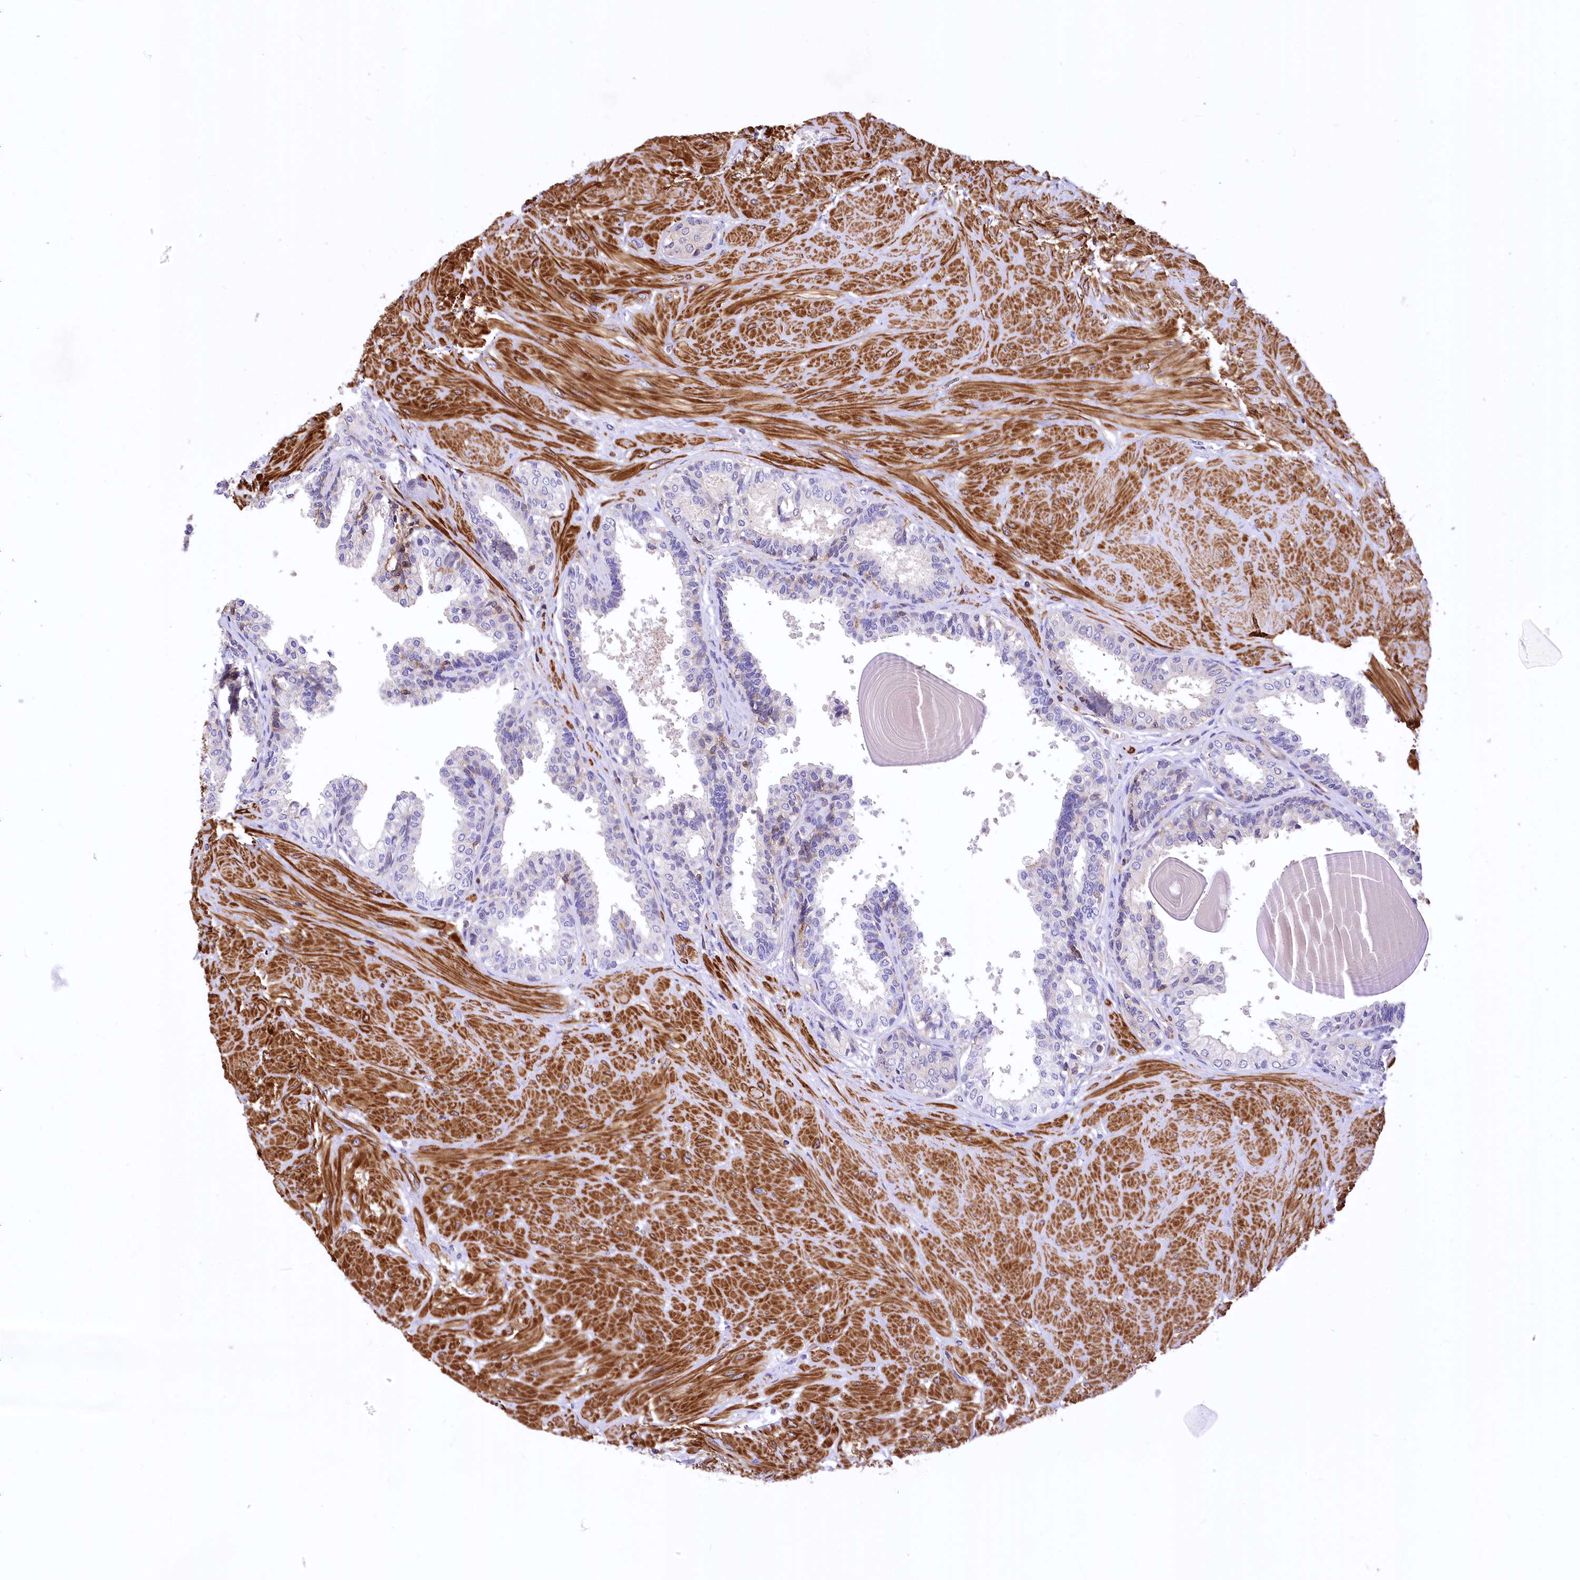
{"staining": {"intensity": "negative", "quantity": "none", "location": "none"}, "tissue": "prostate", "cell_type": "Glandular cells", "image_type": "normal", "snomed": [{"axis": "morphology", "description": "Normal tissue, NOS"}, {"axis": "topography", "description": "Prostate"}], "caption": "A high-resolution histopathology image shows immunohistochemistry staining of benign prostate, which demonstrates no significant expression in glandular cells.", "gene": "DPP3", "patient": {"sex": "male", "age": 48}}